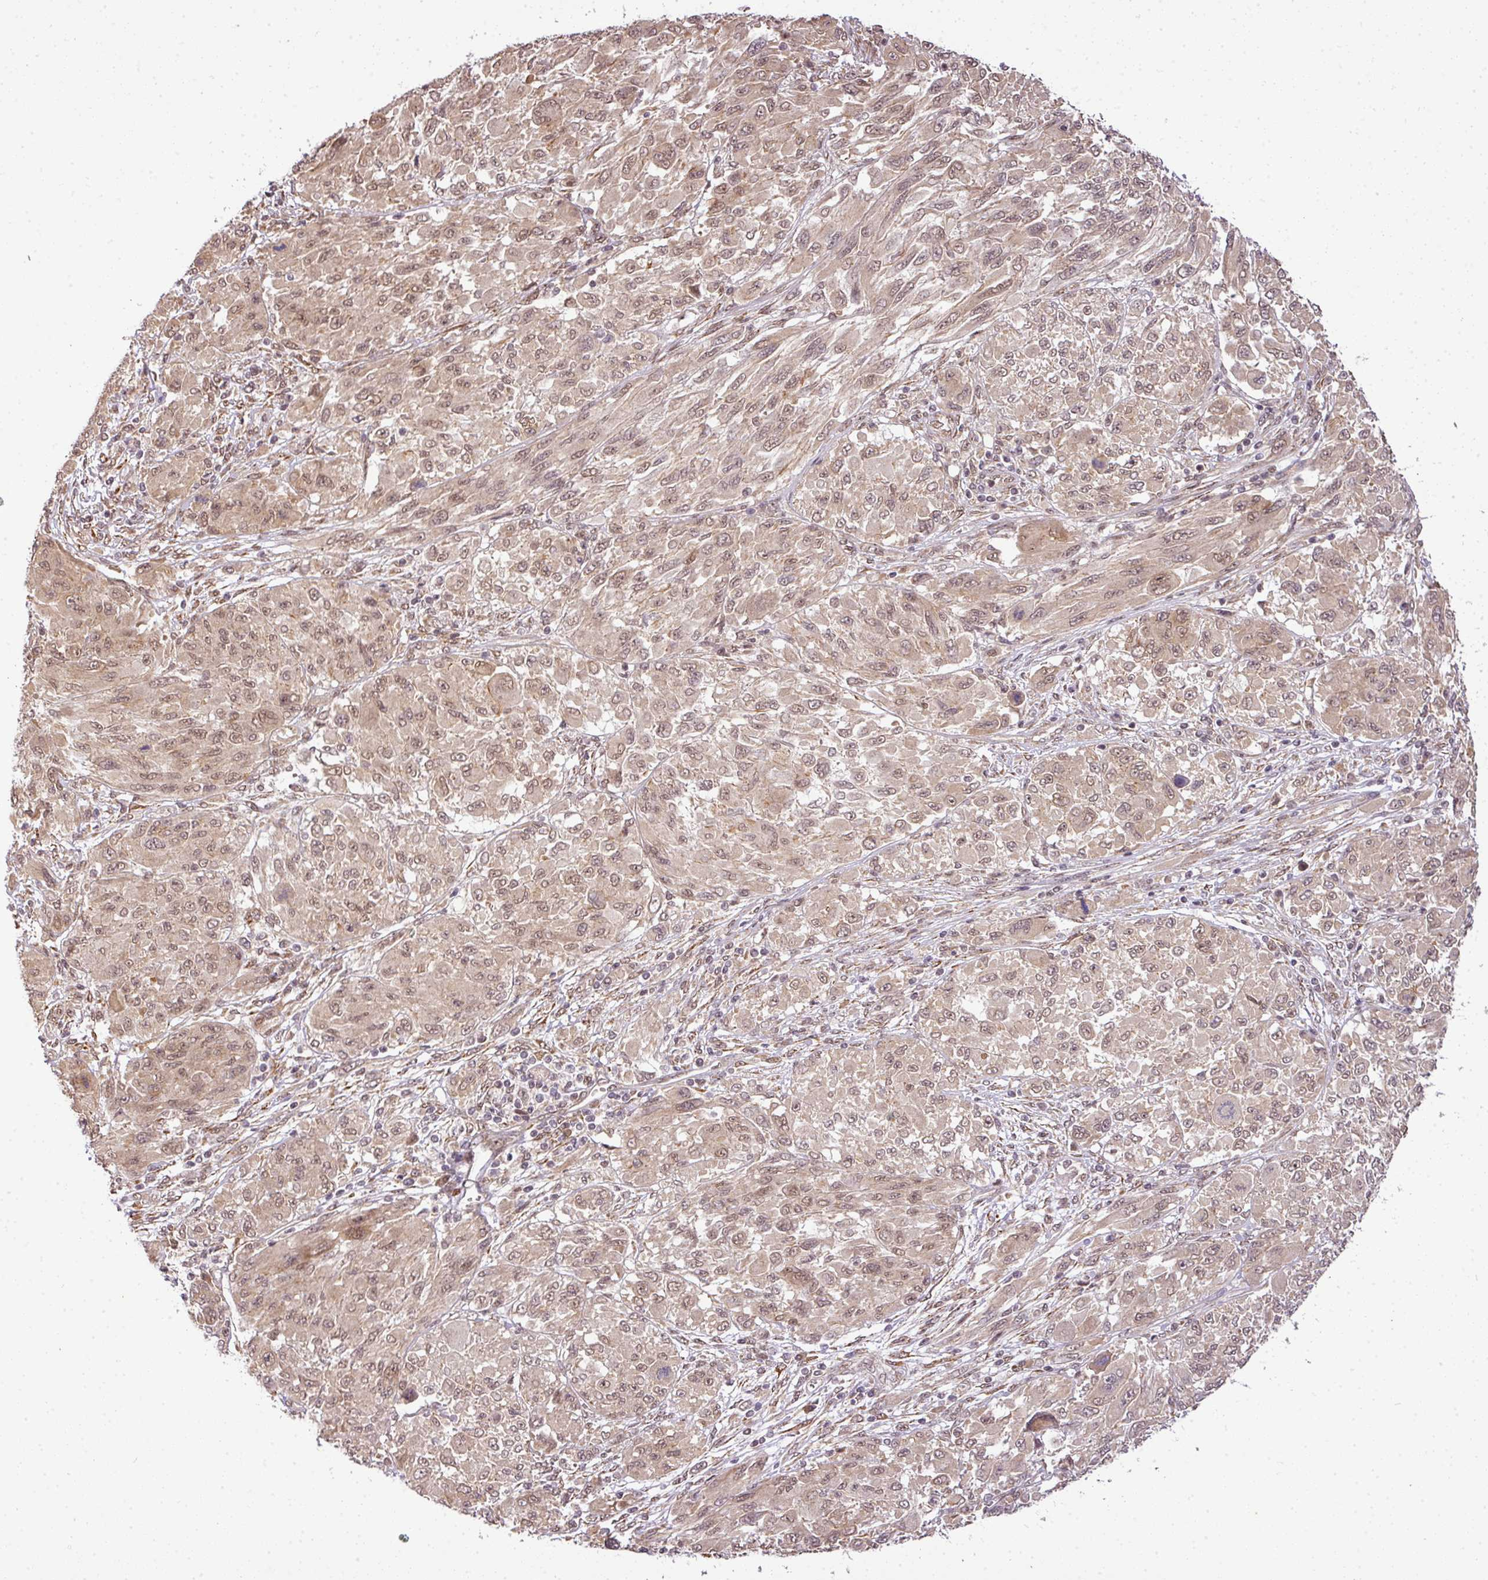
{"staining": {"intensity": "moderate", "quantity": ">75%", "location": "cytoplasmic/membranous,nuclear"}, "tissue": "melanoma", "cell_type": "Tumor cells", "image_type": "cancer", "snomed": [{"axis": "morphology", "description": "Malignant melanoma, NOS"}, {"axis": "topography", "description": "Skin"}], "caption": "Immunohistochemical staining of melanoma exhibits medium levels of moderate cytoplasmic/membranous and nuclear protein positivity in approximately >75% of tumor cells.", "gene": "C1orf226", "patient": {"sex": "female", "age": 91}}